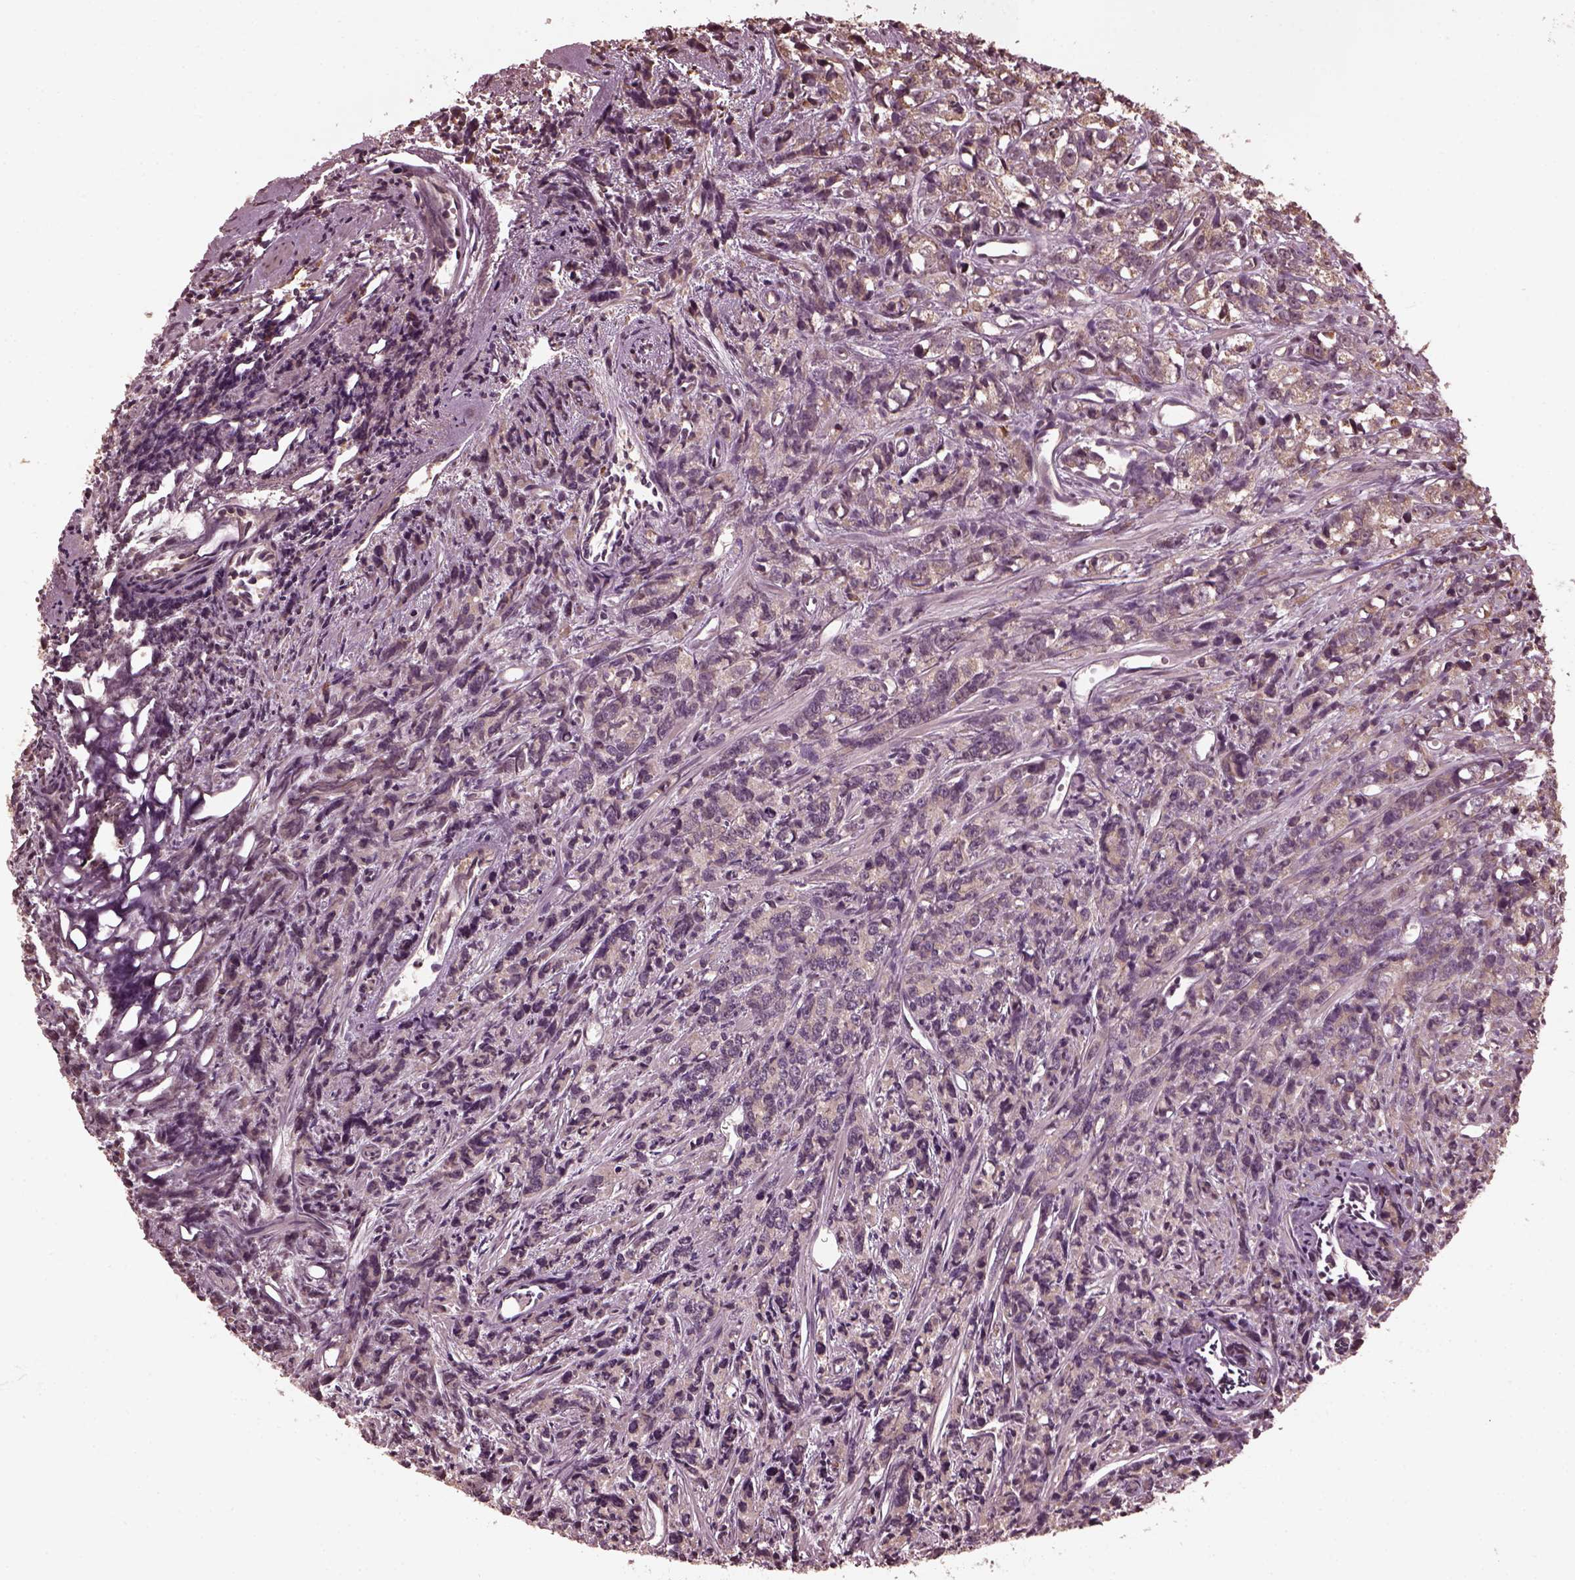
{"staining": {"intensity": "weak", "quantity": "25%-75%", "location": "cytoplasmic/membranous"}, "tissue": "prostate cancer", "cell_type": "Tumor cells", "image_type": "cancer", "snomed": [{"axis": "morphology", "description": "Adenocarcinoma, High grade"}, {"axis": "topography", "description": "Prostate"}], "caption": "Immunohistochemistry (IHC) staining of prostate cancer, which shows low levels of weak cytoplasmic/membranous positivity in about 25%-75% of tumor cells indicating weak cytoplasmic/membranous protein expression. The staining was performed using DAB (3,3'-diaminobenzidine) (brown) for protein detection and nuclei were counterstained in hematoxylin (blue).", "gene": "ZNF292", "patient": {"sex": "male", "age": 77}}